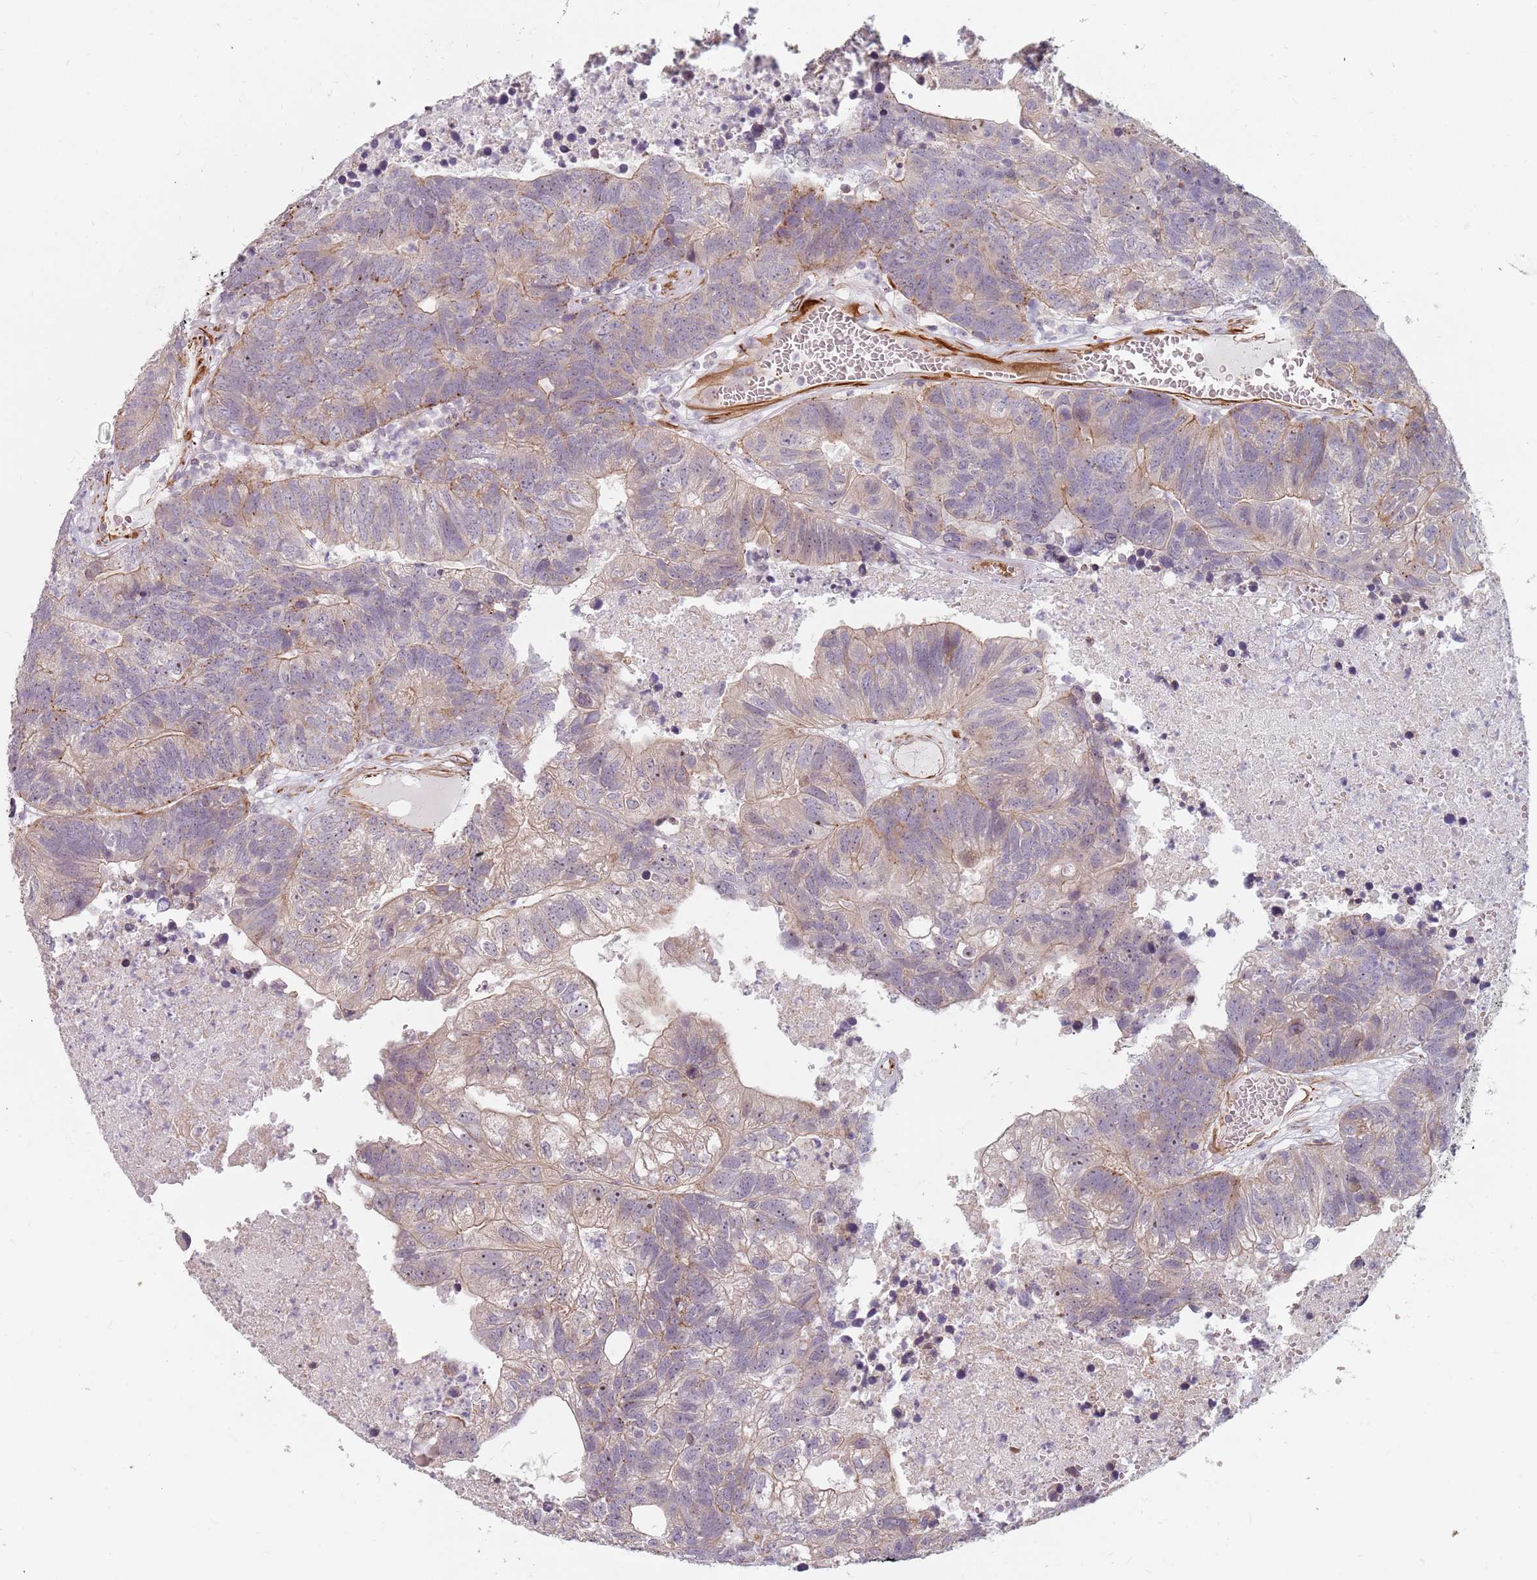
{"staining": {"intensity": "weak", "quantity": "25%-75%", "location": "cytoplasmic/membranous"}, "tissue": "colorectal cancer", "cell_type": "Tumor cells", "image_type": "cancer", "snomed": [{"axis": "morphology", "description": "Adenocarcinoma, NOS"}, {"axis": "topography", "description": "Colon"}], "caption": "There is low levels of weak cytoplasmic/membranous staining in tumor cells of adenocarcinoma (colorectal), as demonstrated by immunohistochemical staining (brown color).", "gene": "GAS2L3", "patient": {"sex": "female", "age": 48}}